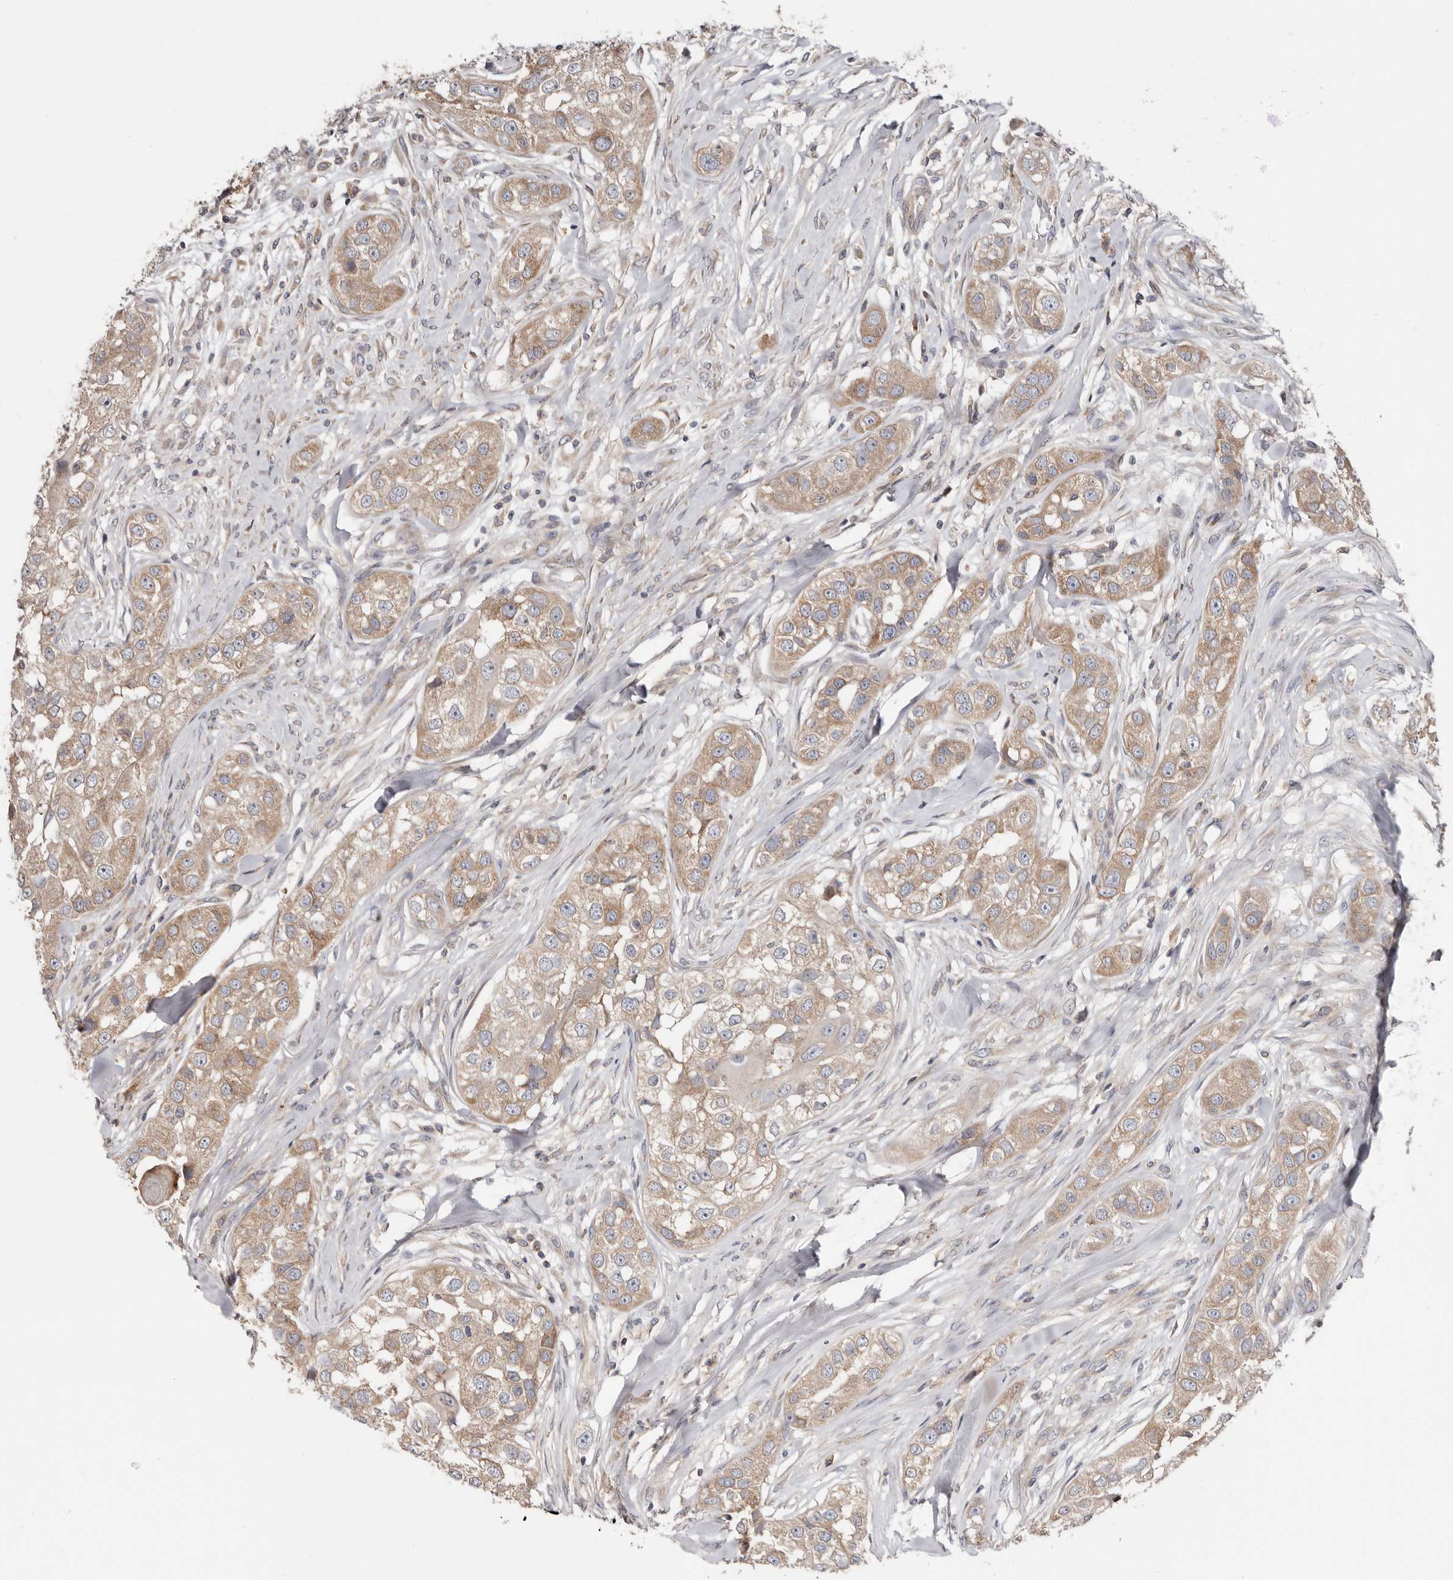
{"staining": {"intensity": "moderate", "quantity": ">75%", "location": "cytoplasmic/membranous"}, "tissue": "head and neck cancer", "cell_type": "Tumor cells", "image_type": "cancer", "snomed": [{"axis": "morphology", "description": "Normal tissue, NOS"}, {"axis": "morphology", "description": "Squamous cell carcinoma, NOS"}, {"axis": "topography", "description": "Skeletal muscle"}, {"axis": "topography", "description": "Head-Neck"}], "caption": "A medium amount of moderate cytoplasmic/membranous positivity is seen in approximately >75% of tumor cells in head and neck cancer tissue.", "gene": "TMUB1", "patient": {"sex": "male", "age": 51}}